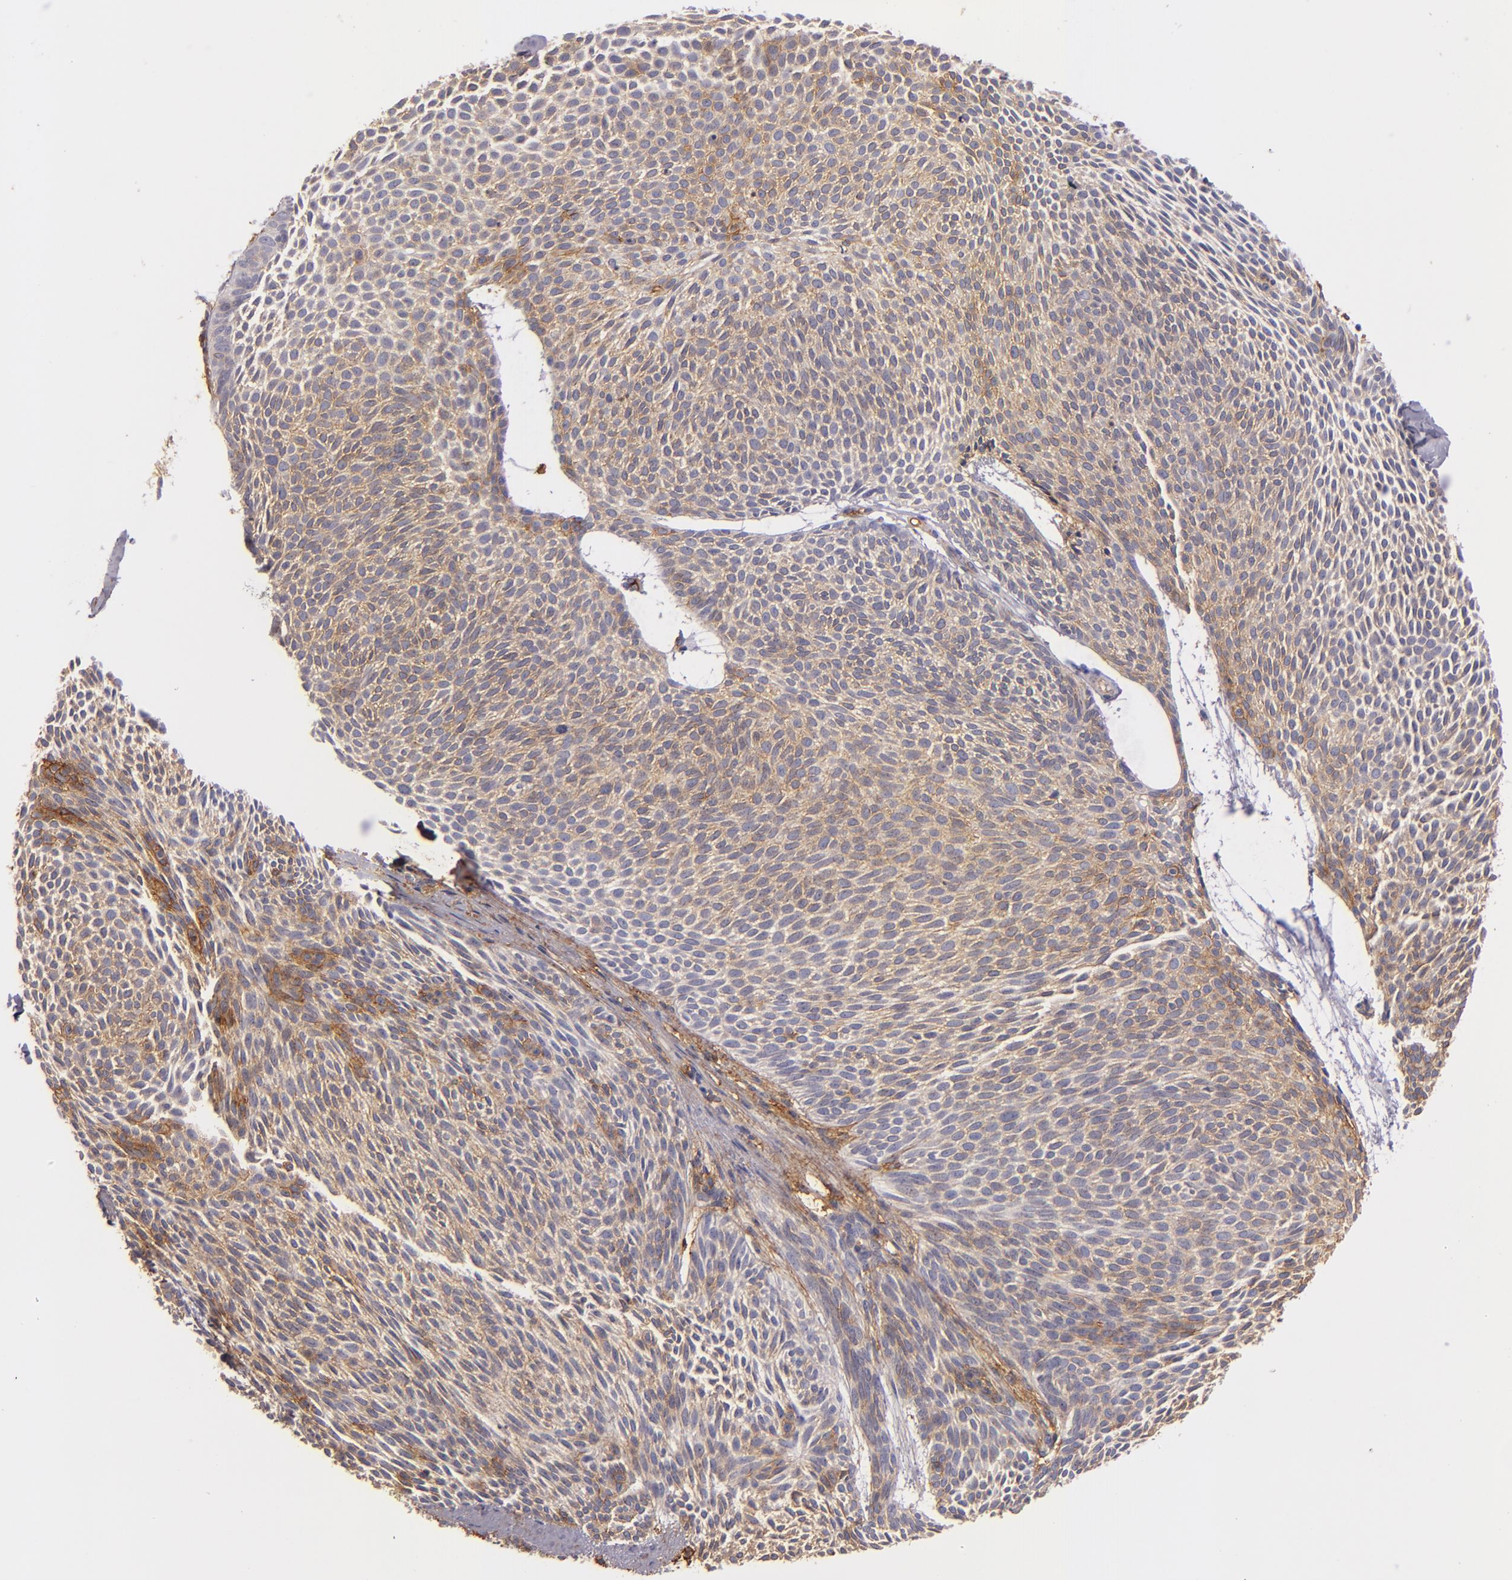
{"staining": {"intensity": "weak", "quantity": ">75%", "location": "cytoplasmic/membranous"}, "tissue": "skin cancer", "cell_type": "Tumor cells", "image_type": "cancer", "snomed": [{"axis": "morphology", "description": "Basal cell carcinoma"}, {"axis": "topography", "description": "Skin"}], "caption": "Protein expression analysis of human skin cancer (basal cell carcinoma) reveals weak cytoplasmic/membranous positivity in approximately >75% of tumor cells. The staining was performed using DAB (3,3'-diaminobenzidine), with brown indicating positive protein expression. Nuclei are stained blue with hematoxylin.", "gene": "CD9", "patient": {"sex": "male", "age": 84}}